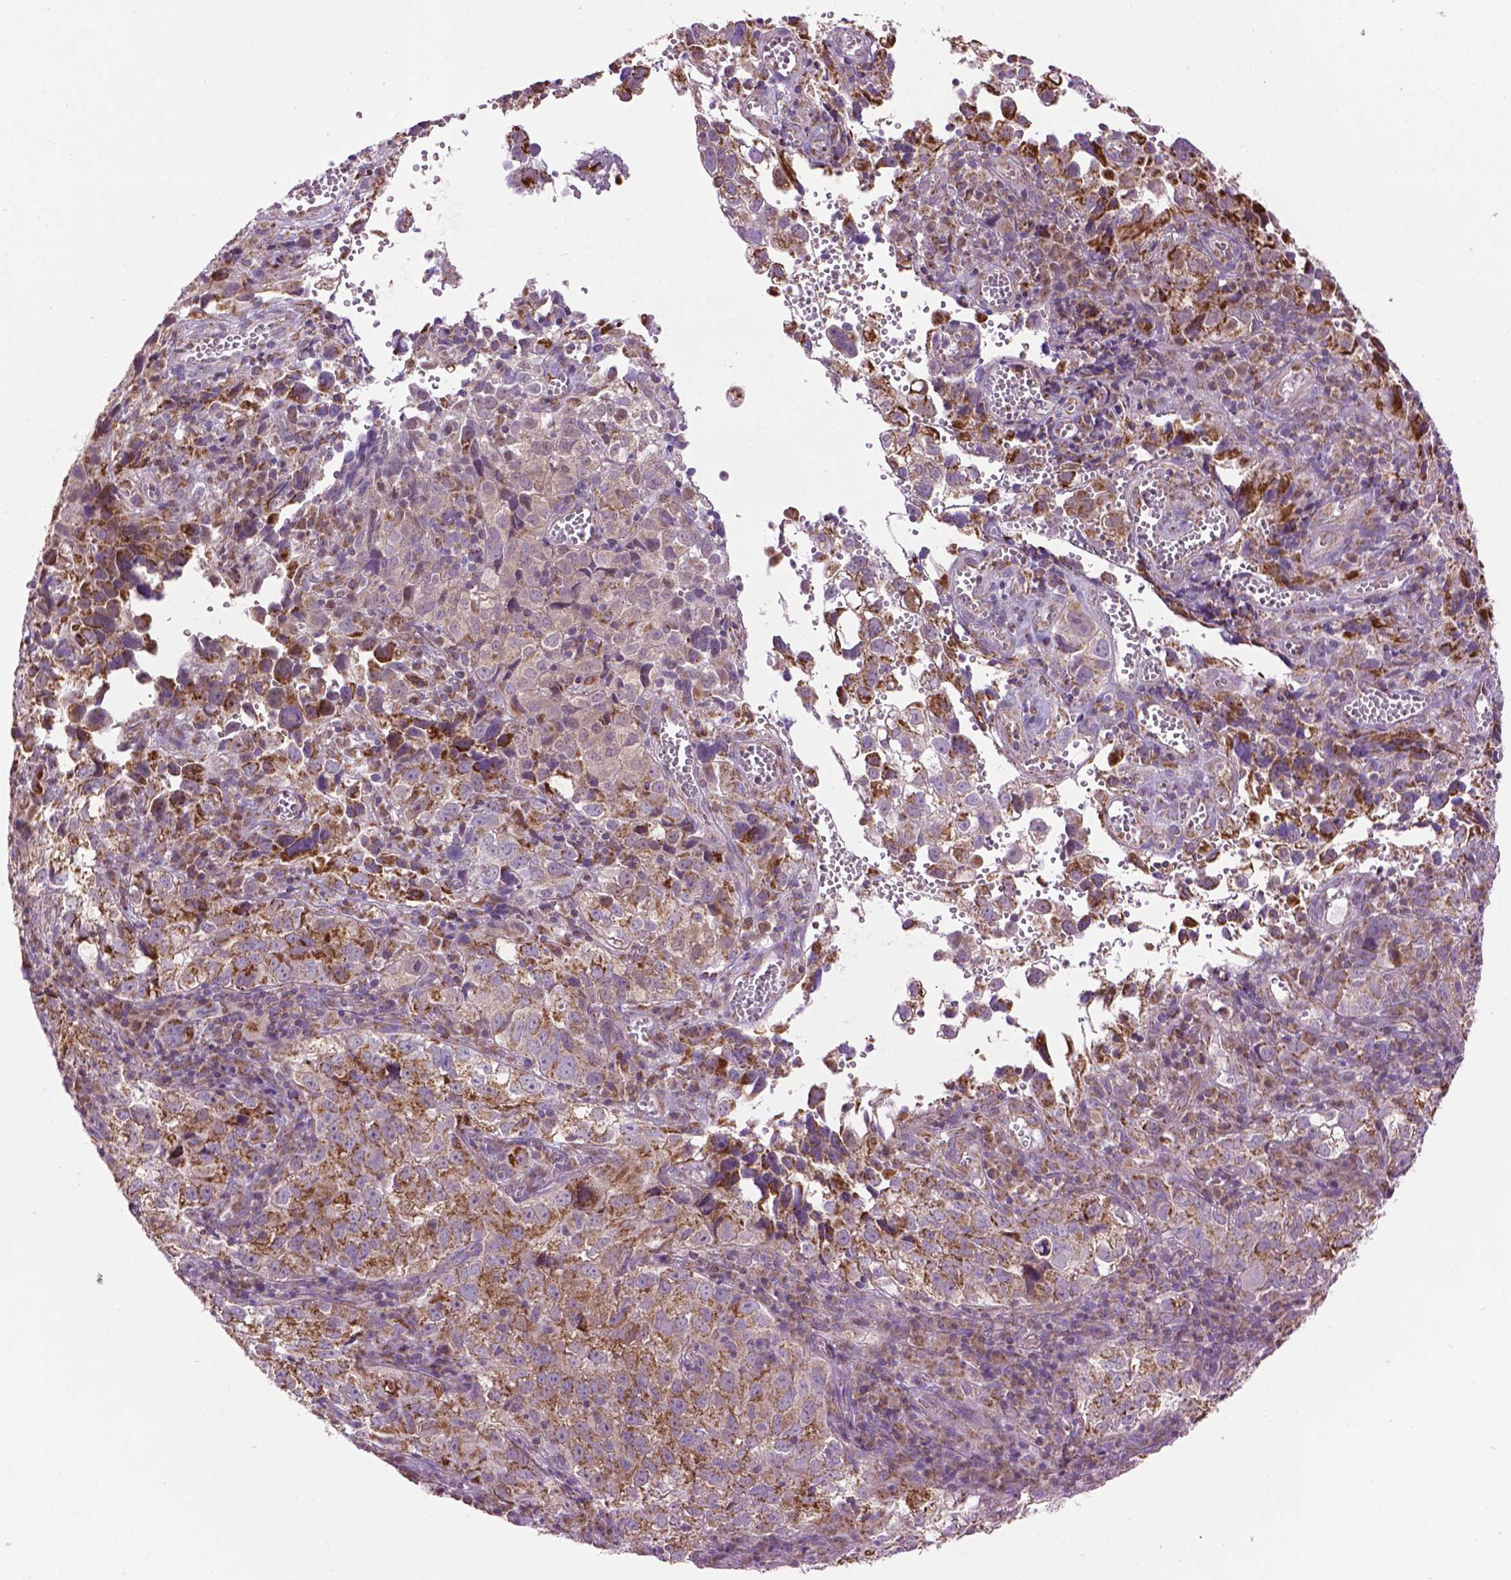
{"staining": {"intensity": "moderate", "quantity": "<25%", "location": "cytoplasmic/membranous"}, "tissue": "cervical cancer", "cell_type": "Tumor cells", "image_type": "cancer", "snomed": [{"axis": "morphology", "description": "Squamous cell carcinoma, NOS"}, {"axis": "topography", "description": "Cervix"}], "caption": "The micrograph shows staining of cervical squamous cell carcinoma, revealing moderate cytoplasmic/membranous protein staining (brown color) within tumor cells.", "gene": "PYCR3", "patient": {"sex": "female", "age": 55}}